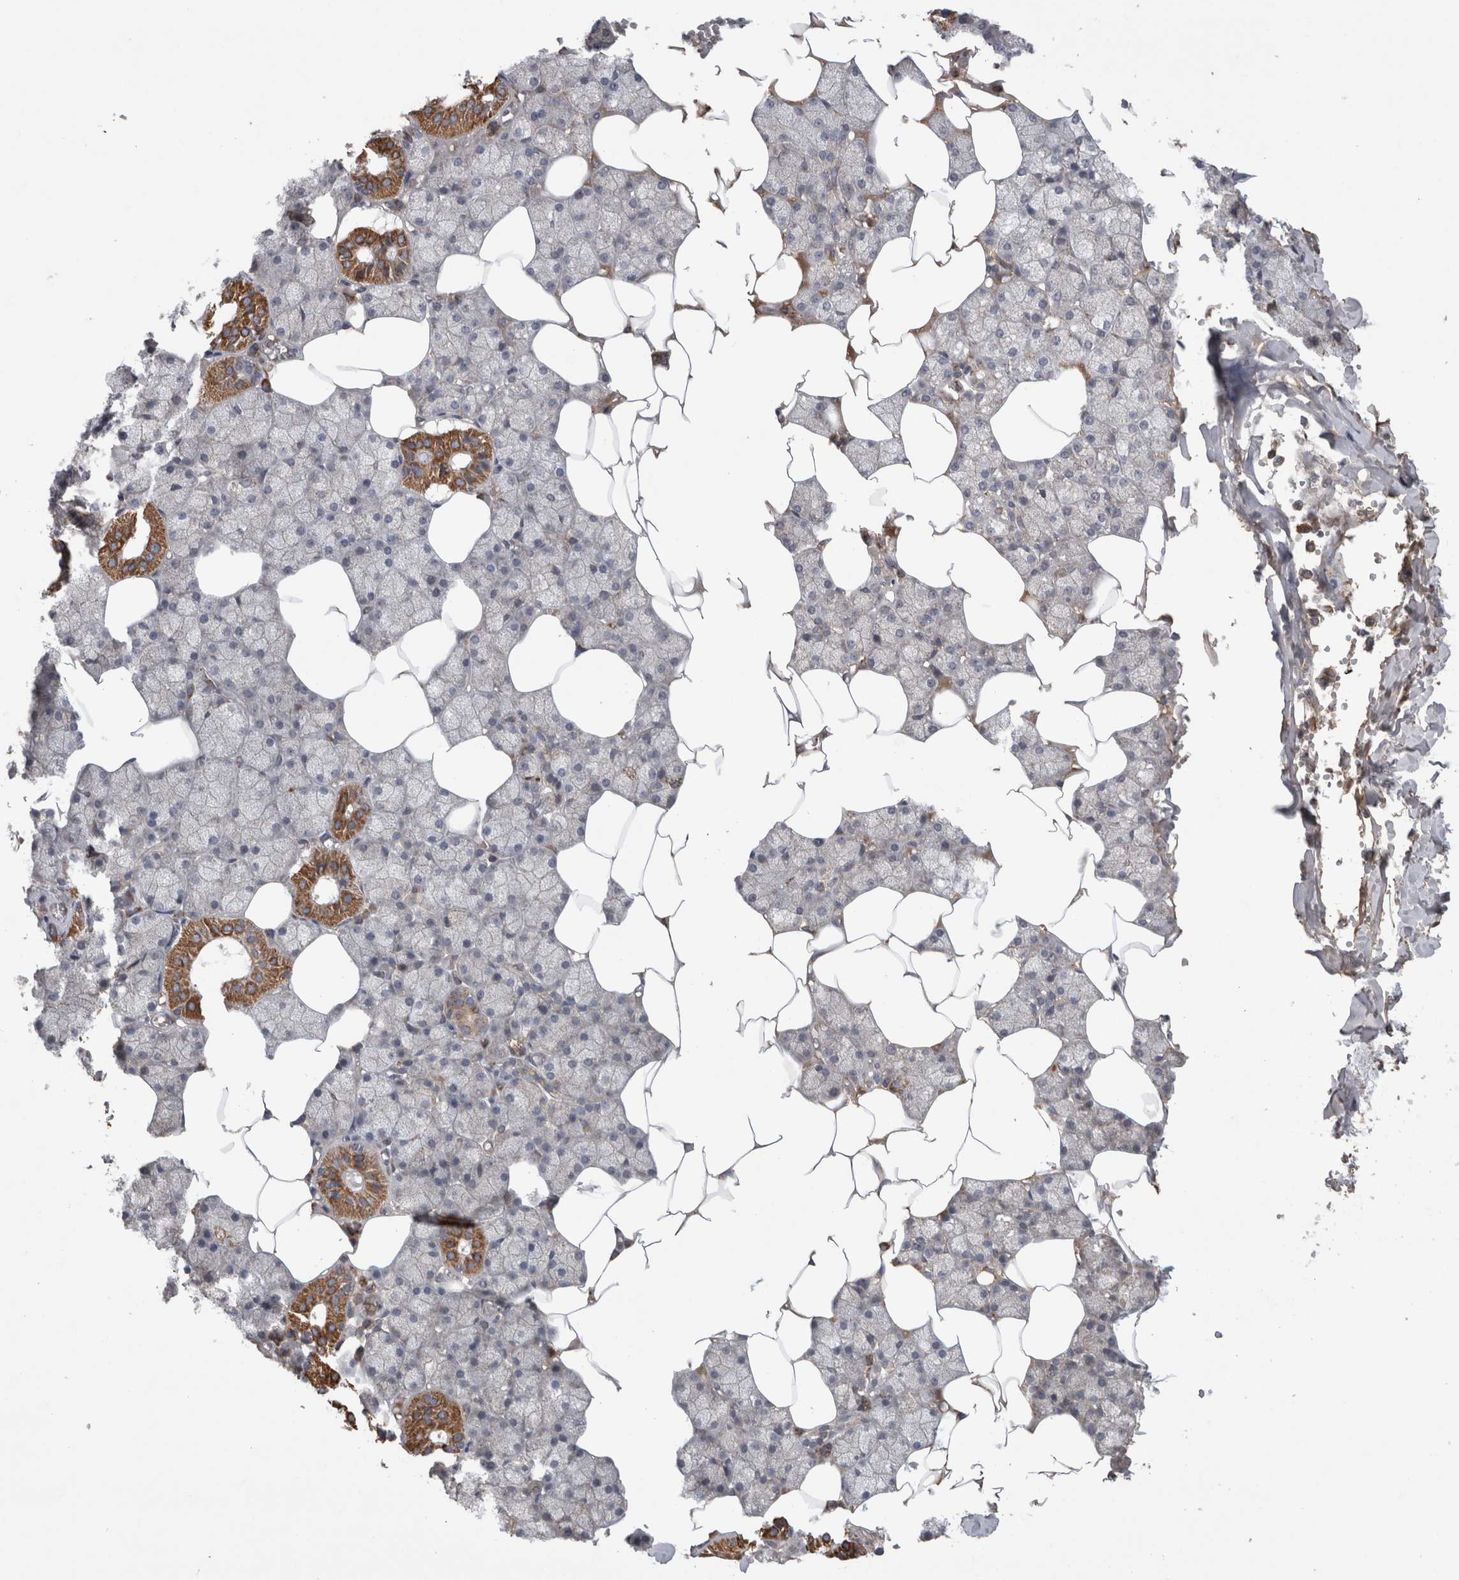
{"staining": {"intensity": "moderate", "quantity": "<25%", "location": "cytoplasmic/membranous"}, "tissue": "salivary gland", "cell_type": "Glandular cells", "image_type": "normal", "snomed": [{"axis": "morphology", "description": "Normal tissue, NOS"}, {"axis": "topography", "description": "Salivary gland"}], "caption": "Immunohistochemistry (IHC) image of normal salivary gland: human salivary gland stained using IHC shows low levels of moderate protein expression localized specifically in the cytoplasmic/membranous of glandular cells, appearing as a cytoplasmic/membranous brown color.", "gene": "DARS2", "patient": {"sex": "male", "age": 62}}